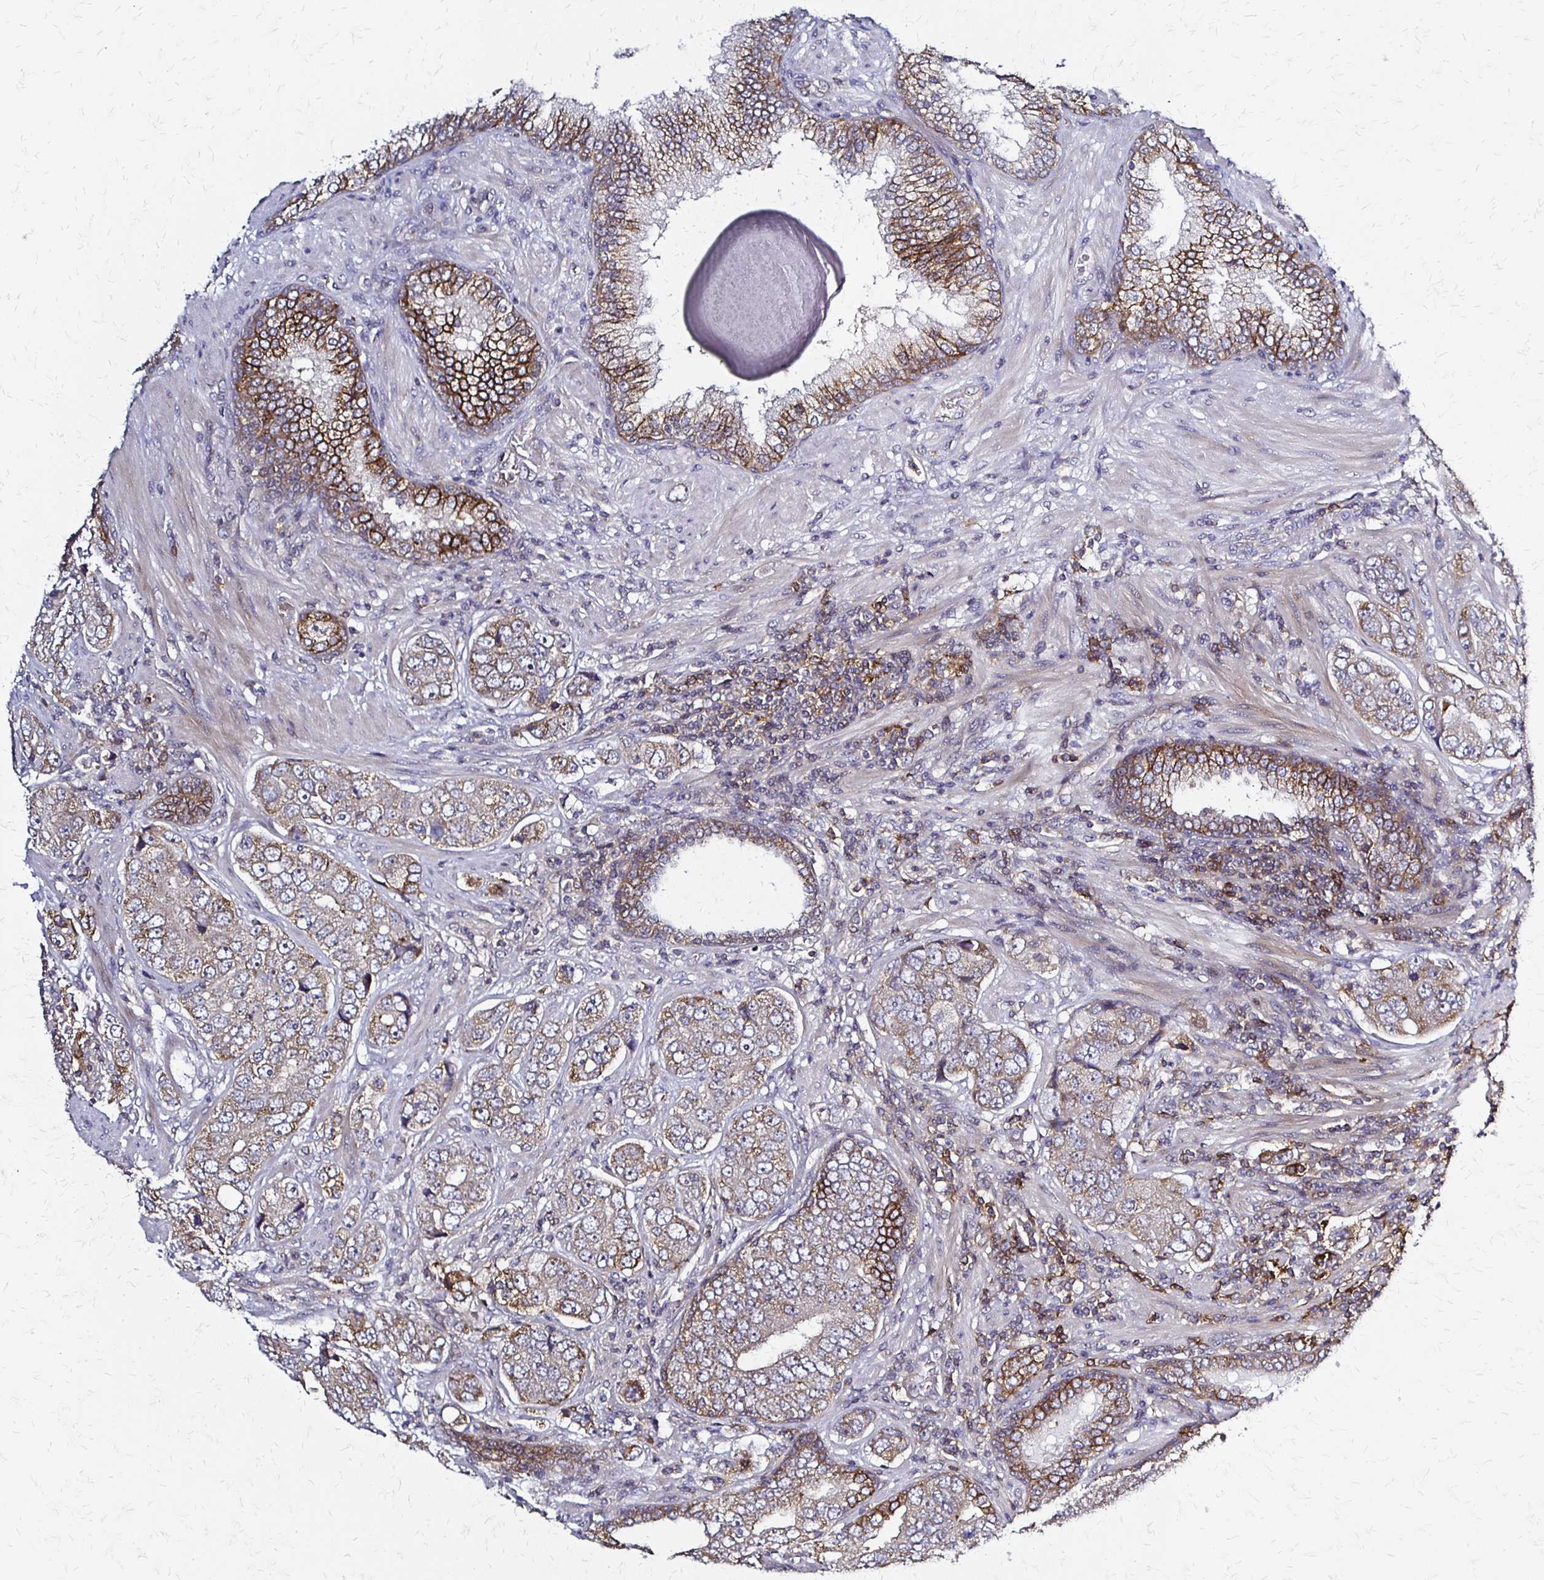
{"staining": {"intensity": "weak", "quantity": "25%-75%", "location": "cytoplasmic/membranous"}, "tissue": "prostate cancer", "cell_type": "Tumor cells", "image_type": "cancer", "snomed": [{"axis": "morphology", "description": "Adenocarcinoma, High grade"}, {"axis": "topography", "description": "Prostate"}], "caption": "The micrograph shows a brown stain indicating the presence of a protein in the cytoplasmic/membranous of tumor cells in prostate high-grade adenocarcinoma. The protein is stained brown, and the nuclei are stained in blue (DAB (3,3'-diaminobenzidine) IHC with brightfield microscopy, high magnification).", "gene": "SLC9A9", "patient": {"sex": "male", "age": 60}}